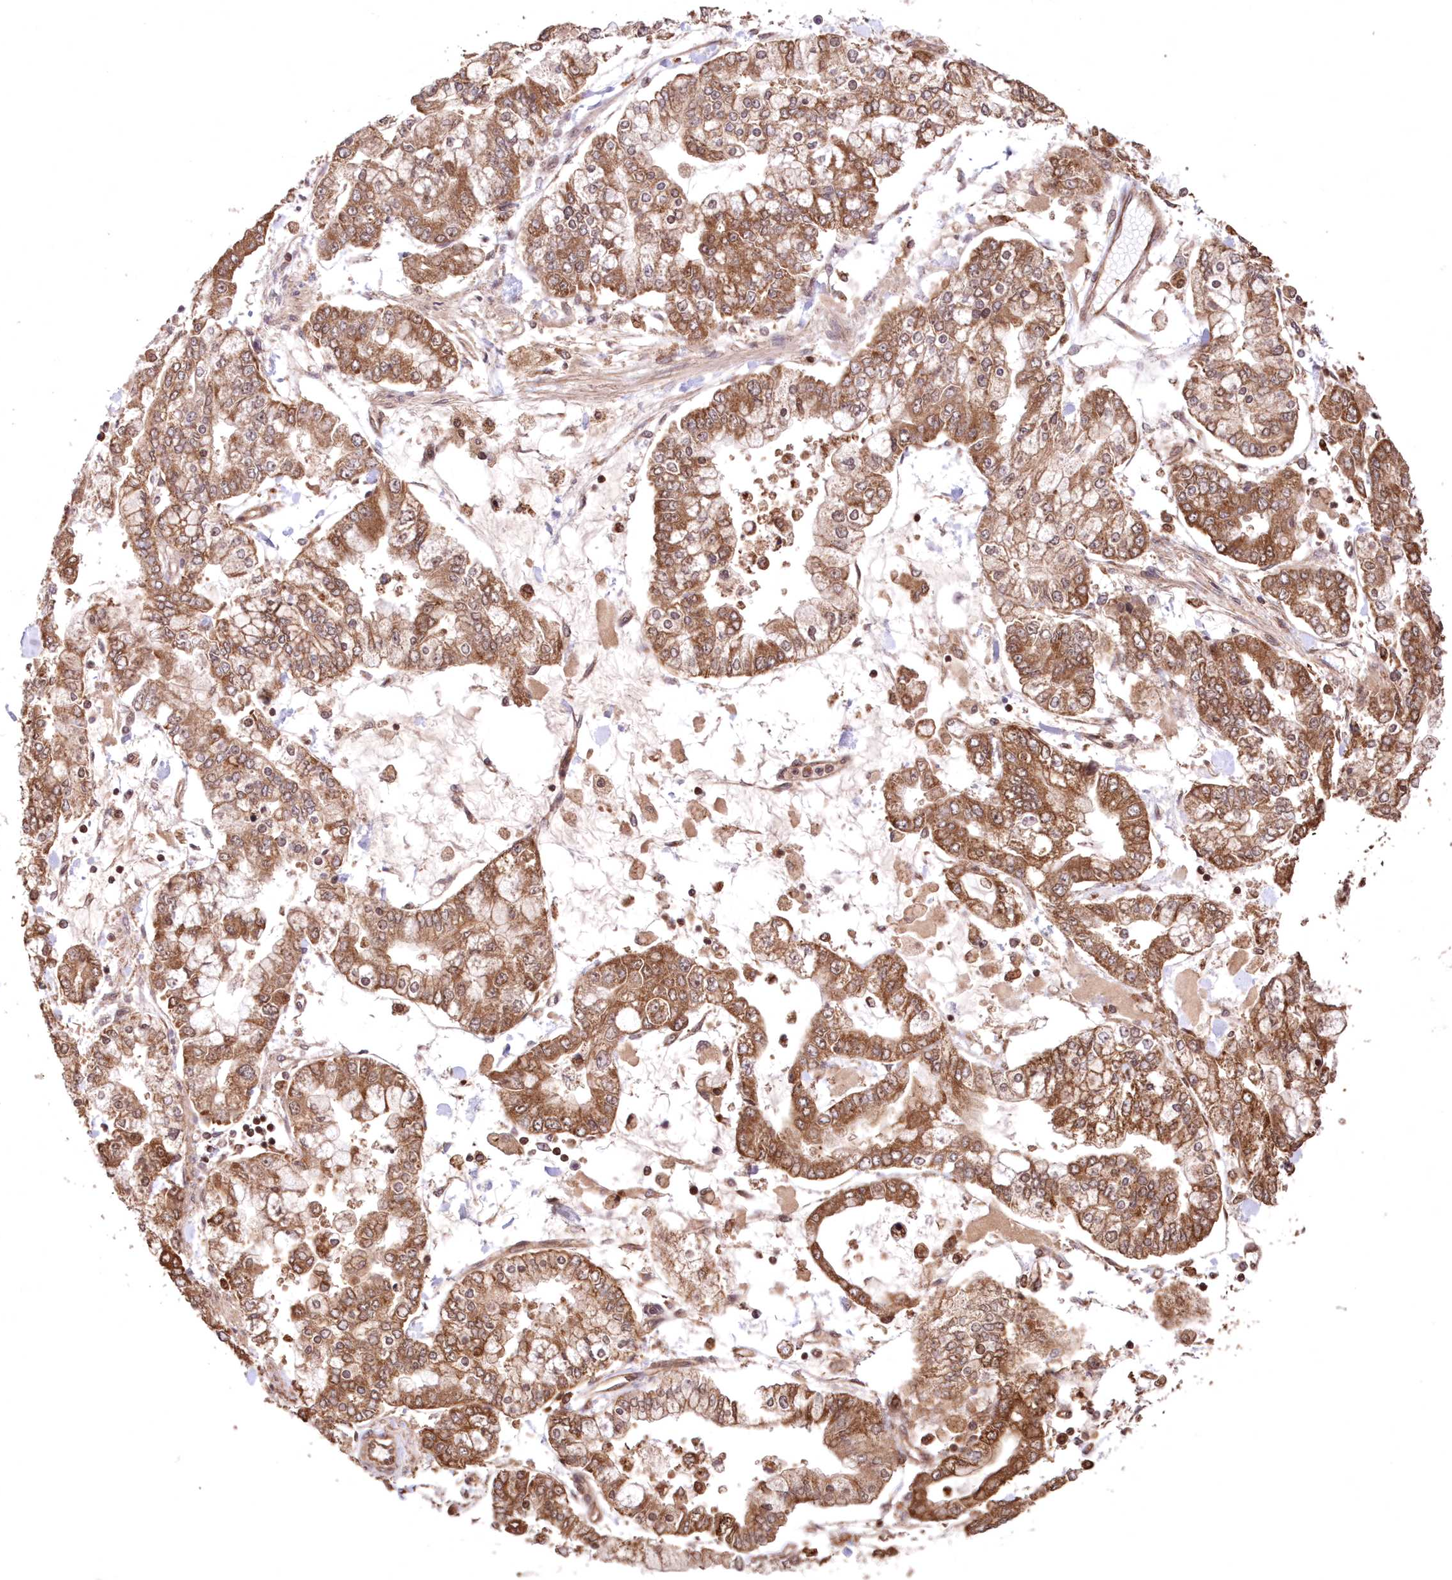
{"staining": {"intensity": "moderate", "quantity": ">75%", "location": "cytoplasmic/membranous"}, "tissue": "stomach cancer", "cell_type": "Tumor cells", "image_type": "cancer", "snomed": [{"axis": "morphology", "description": "Normal tissue, NOS"}, {"axis": "morphology", "description": "Adenocarcinoma, NOS"}, {"axis": "topography", "description": "Stomach, upper"}, {"axis": "topography", "description": "Stomach"}], "caption": "Stomach cancer stained with a protein marker demonstrates moderate staining in tumor cells.", "gene": "PCBP1", "patient": {"sex": "male", "age": 76}}